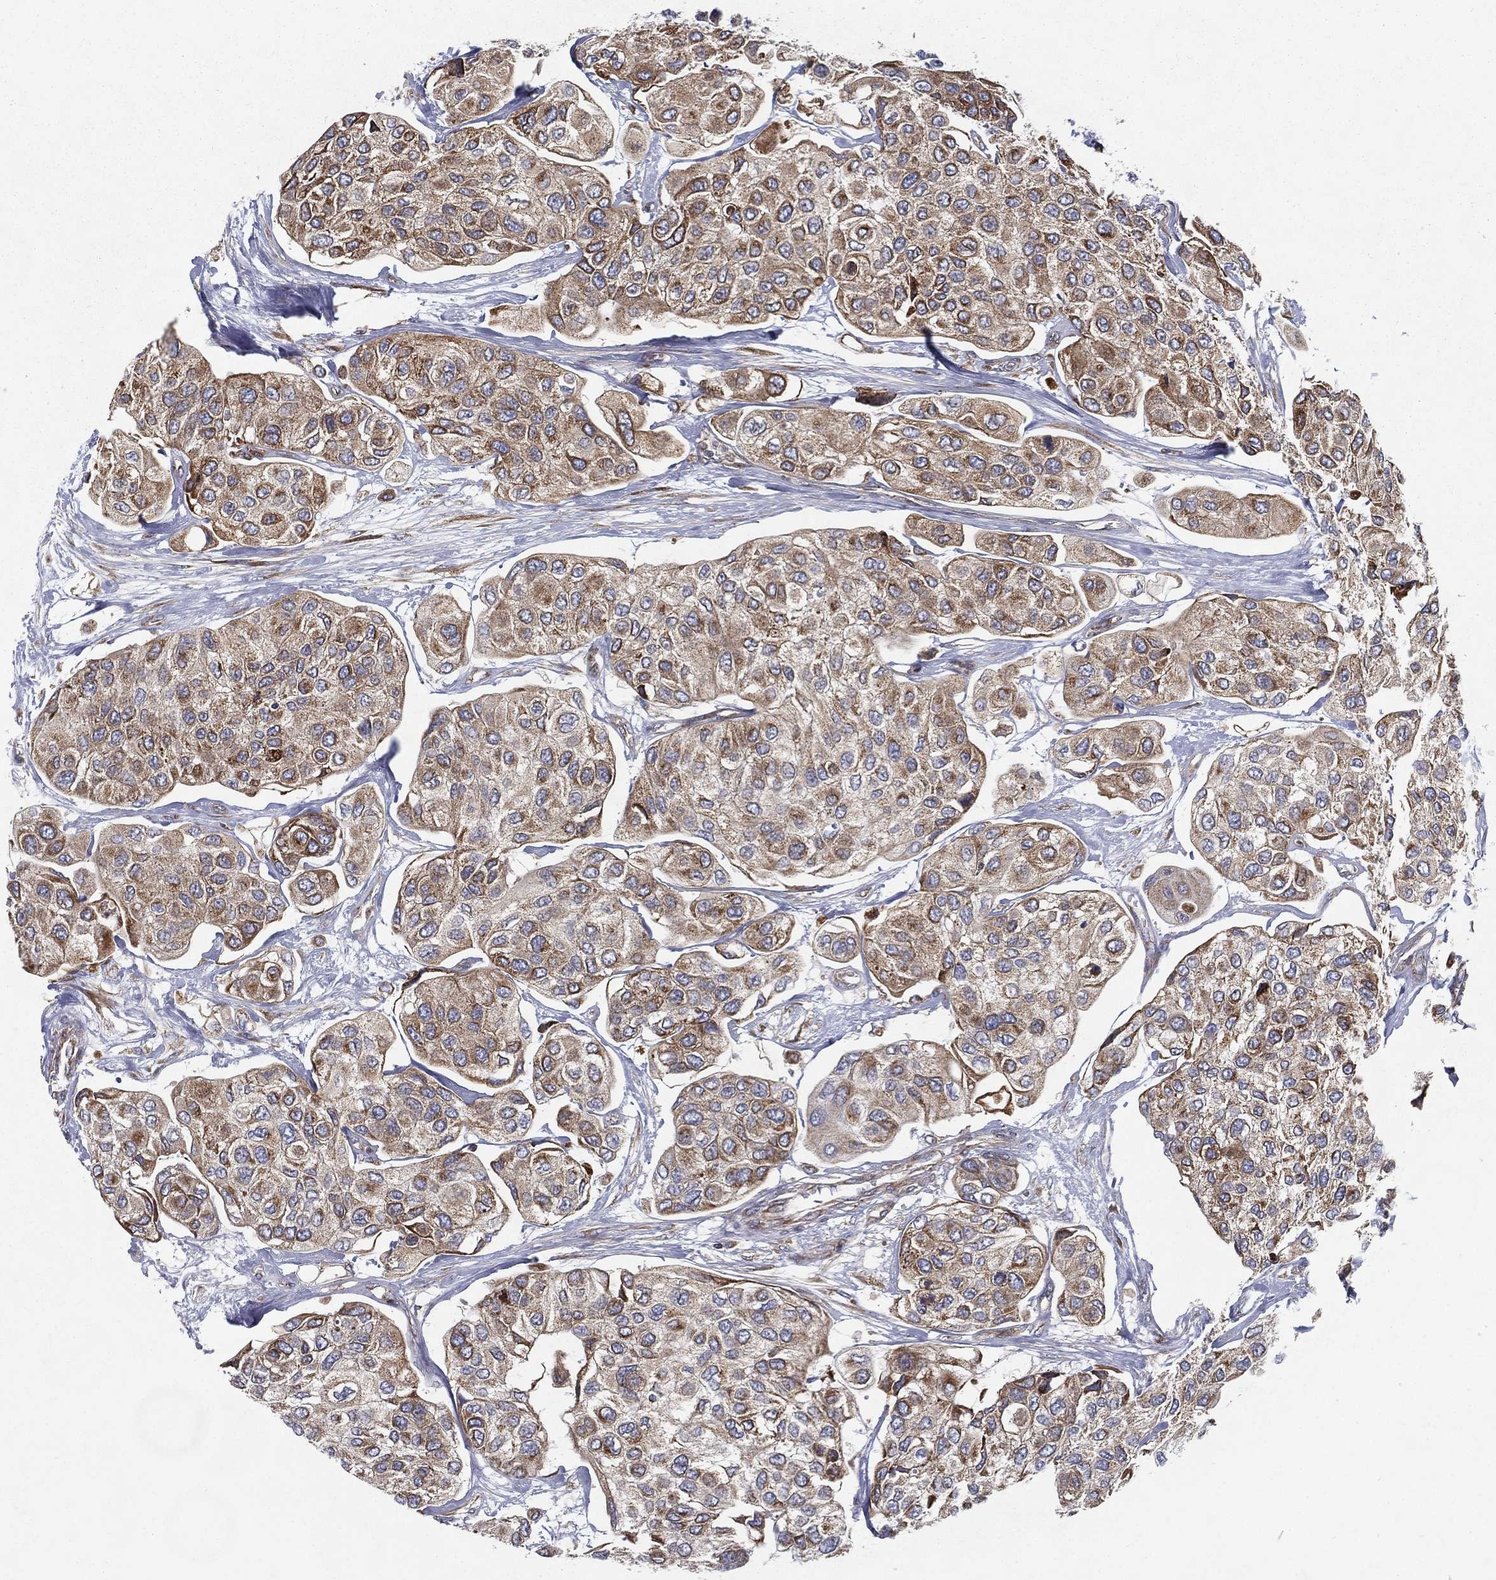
{"staining": {"intensity": "moderate", "quantity": ">75%", "location": "cytoplasmic/membranous"}, "tissue": "urothelial cancer", "cell_type": "Tumor cells", "image_type": "cancer", "snomed": [{"axis": "morphology", "description": "Urothelial carcinoma, High grade"}, {"axis": "topography", "description": "Urinary bladder"}], "caption": "High-grade urothelial carcinoma stained for a protein (brown) shows moderate cytoplasmic/membranous positive staining in about >75% of tumor cells.", "gene": "MT-CYB", "patient": {"sex": "male", "age": 77}}